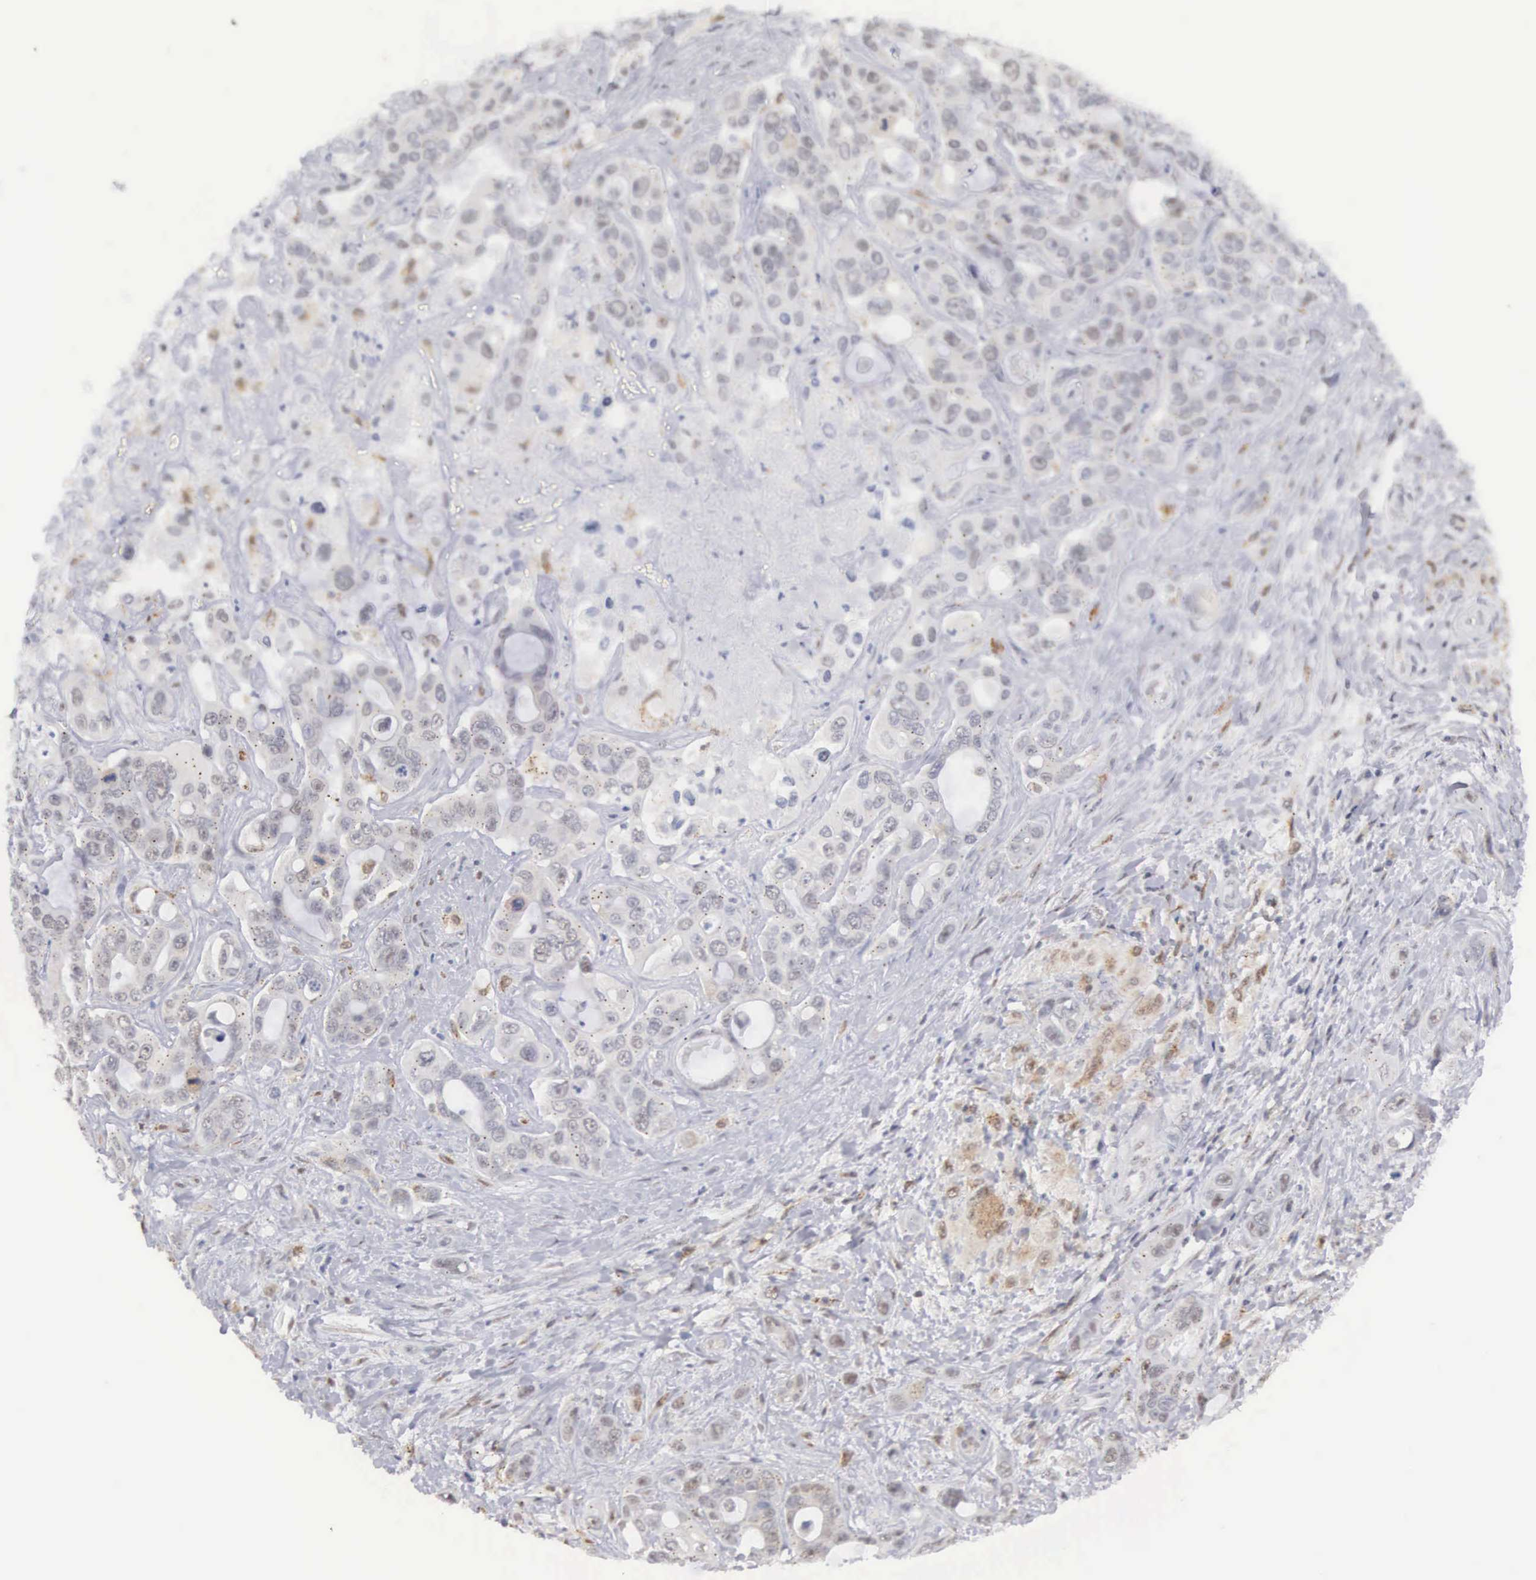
{"staining": {"intensity": "negative", "quantity": "none", "location": "none"}, "tissue": "liver cancer", "cell_type": "Tumor cells", "image_type": "cancer", "snomed": [{"axis": "morphology", "description": "Cholangiocarcinoma"}, {"axis": "topography", "description": "Liver"}], "caption": "Tumor cells show no significant positivity in cholangiocarcinoma (liver).", "gene": "MNAT1", "patient": {"sex": "female", "age": 79}}